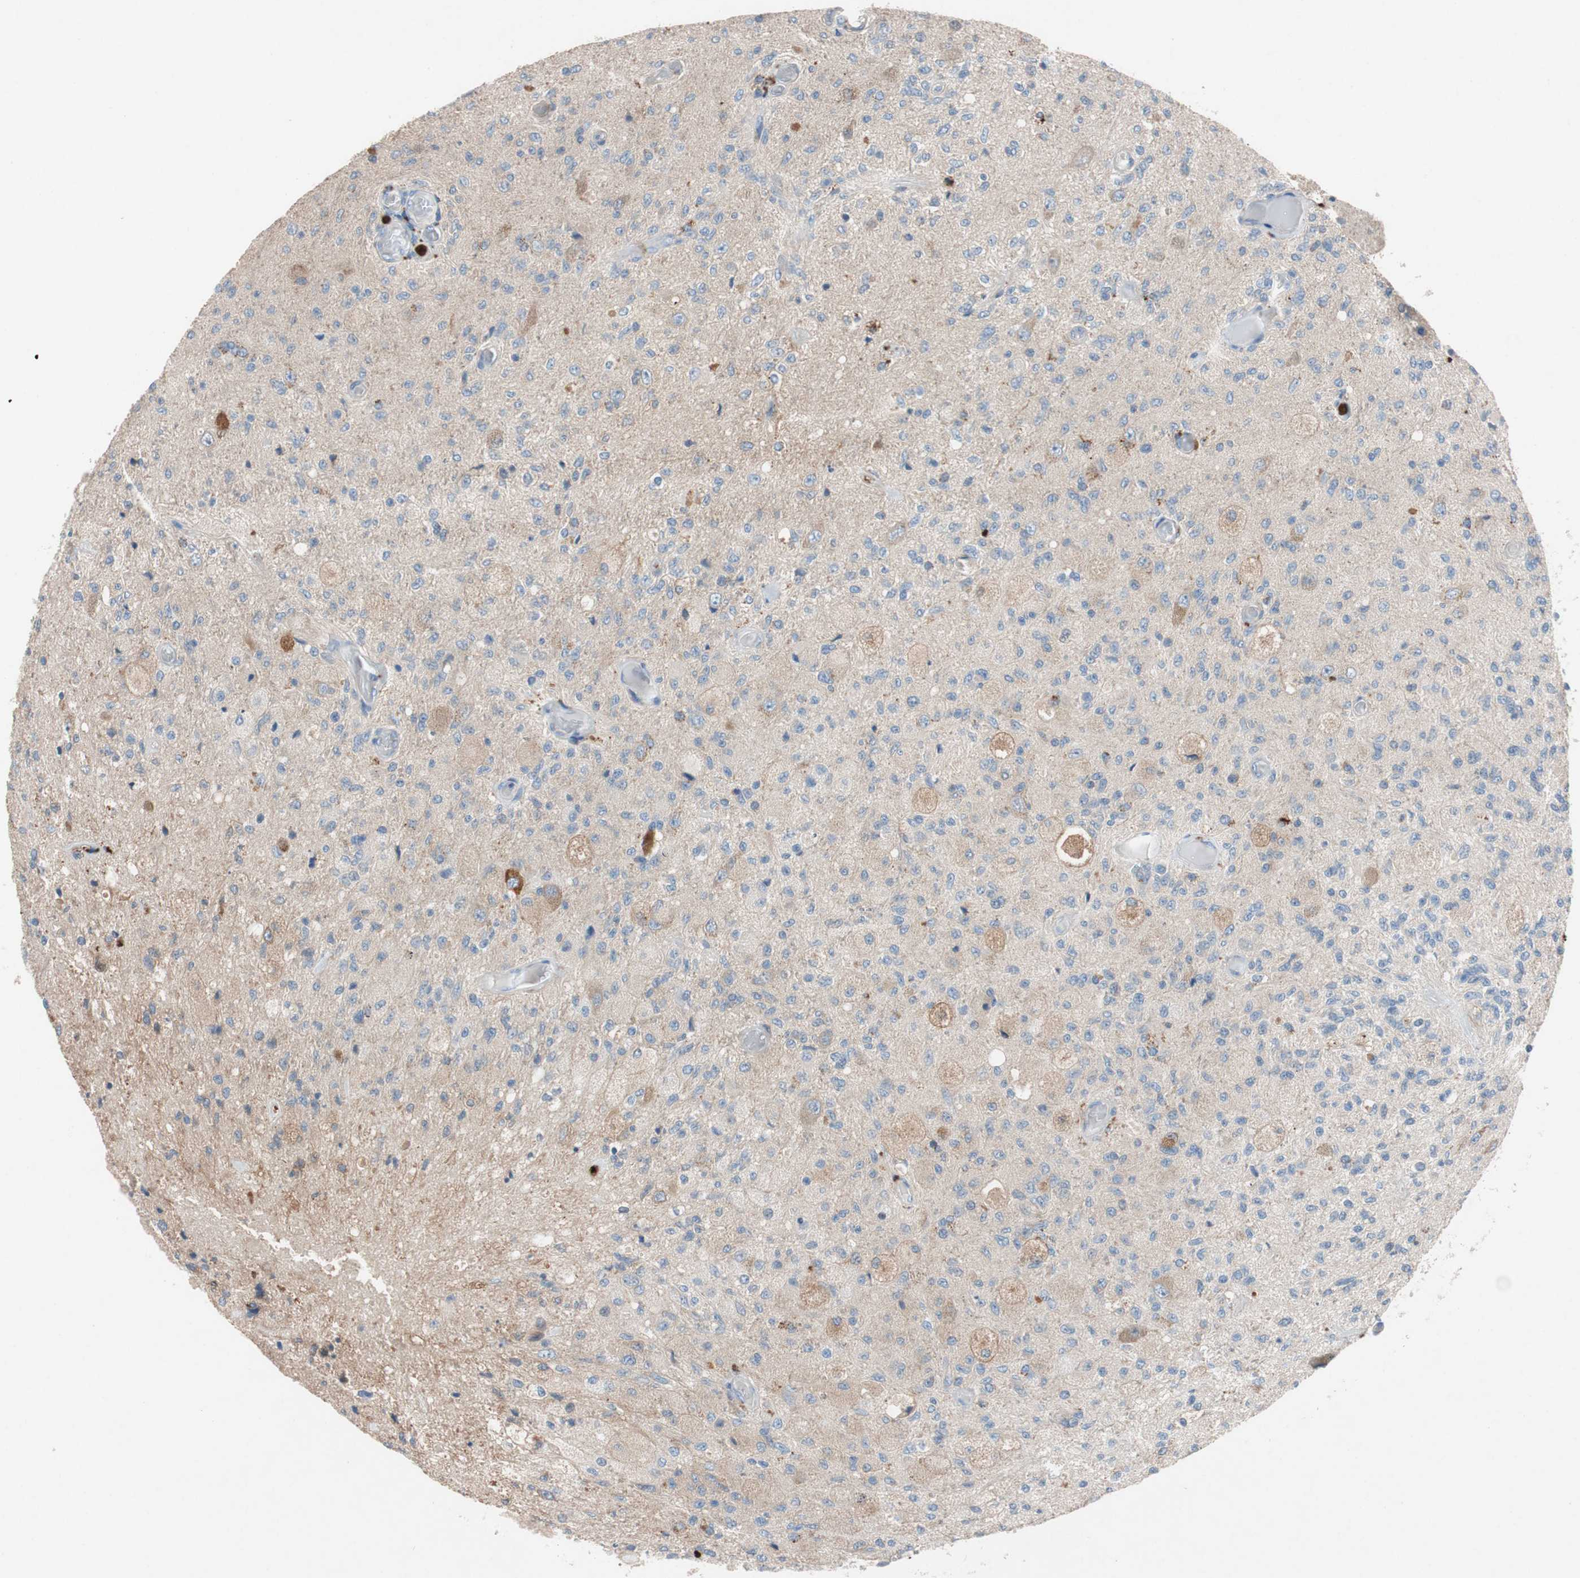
{"staining": {"intensity": "weak", "quantity": "25%-75%", "location": "cytoplasmic/membranous"}, "tissue": "glioma", "cell_type": "Tumor cells", "image_type": "cancer", "snomed": [{"axis": "morphology", "description": "Normal tissue, NOS"}, {"axis": "morphology", "description": "Glioma, malignant, High grade"}, {"axis": "topography", "description": "Cerebral cortex"}], "caption": "DAB (3,3'-diaminobenzidine) immunohistochemical staining of human glioma displays weak cytoplasmic/membranous protein positivity in about 25%-75% of tumor cells.", "gene": "CLEC4D", "patient": {"sex": "male", "age": 77}}